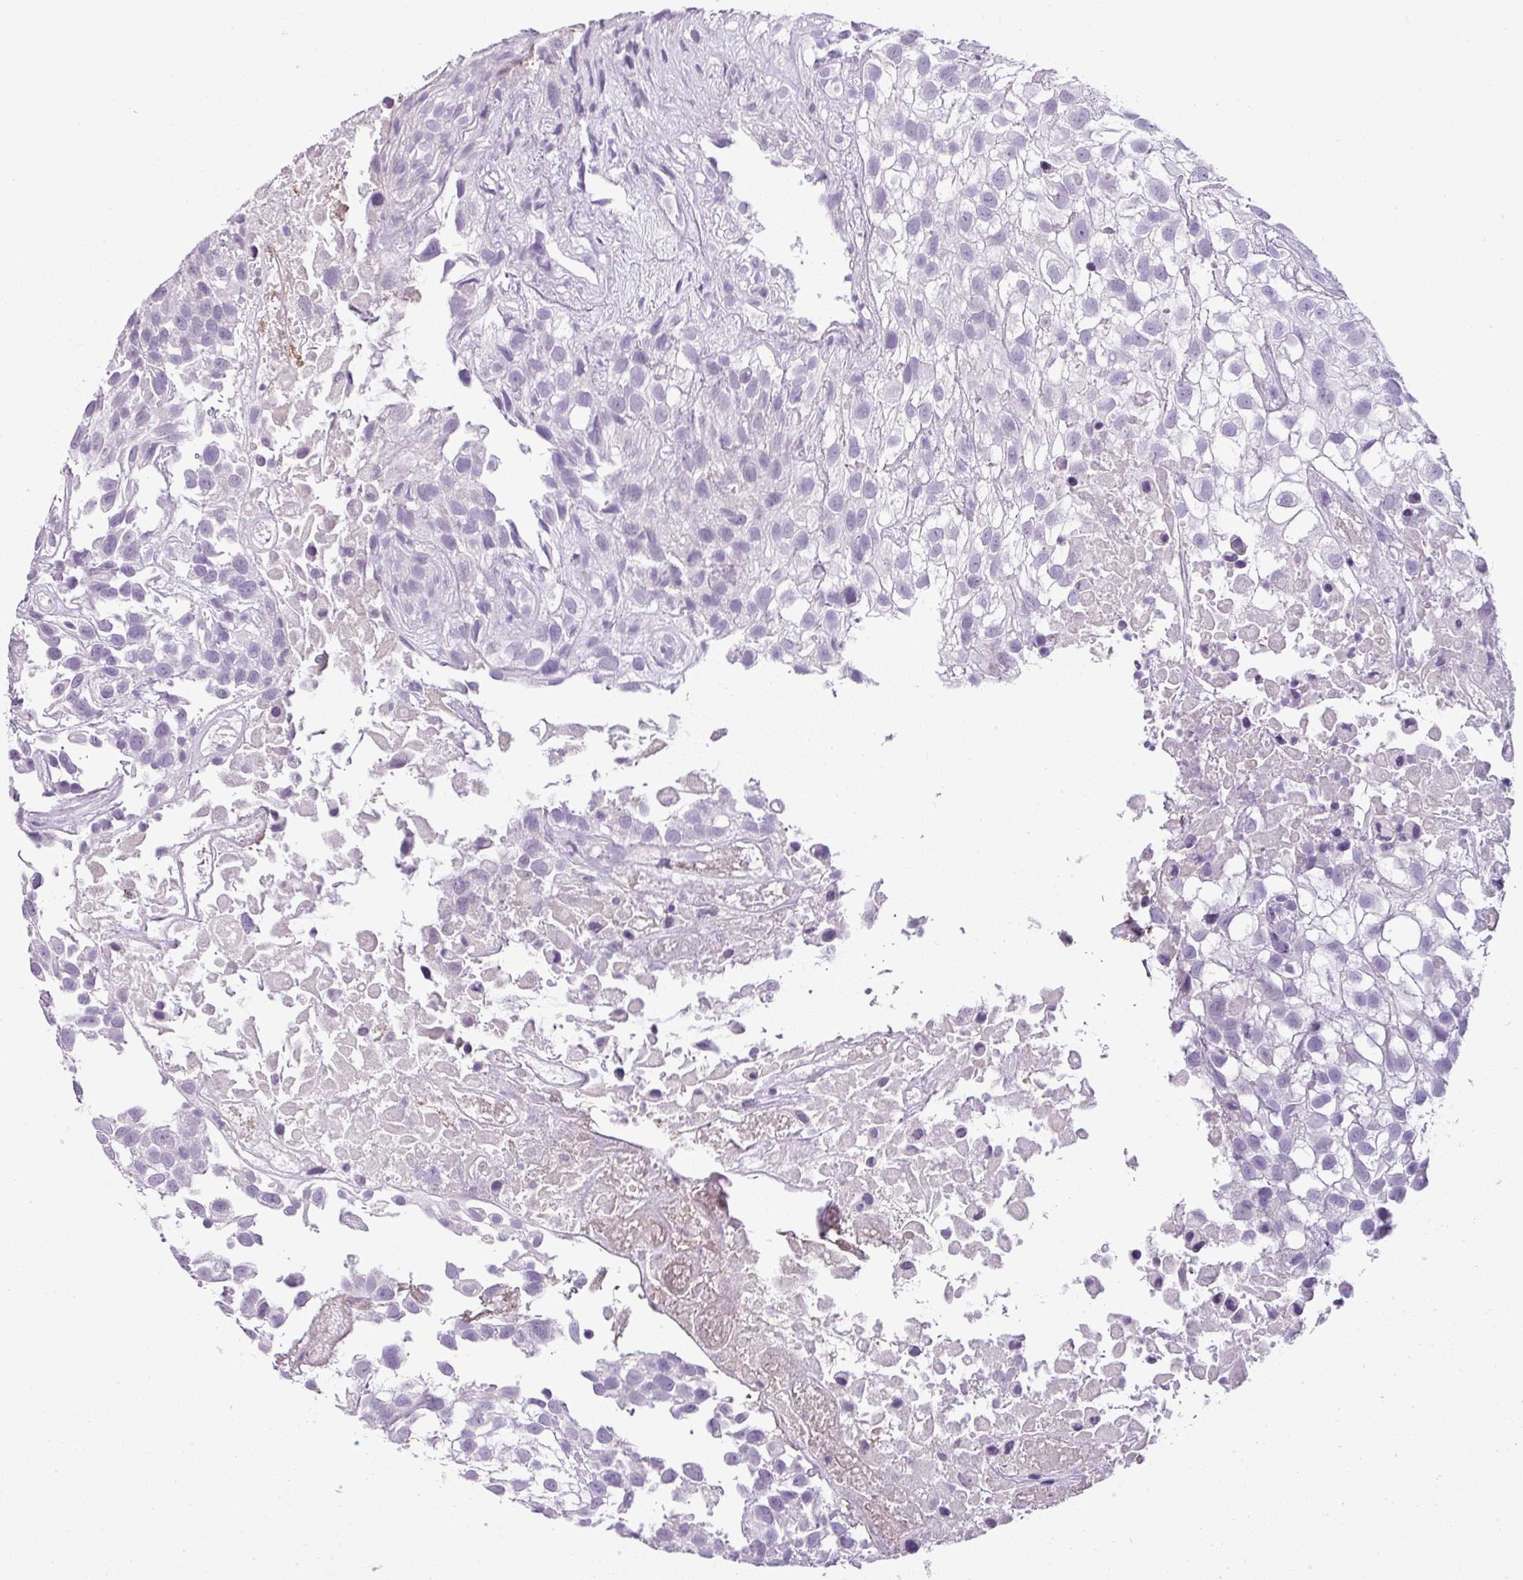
{"staining": {"intensity": "negative", "quantity": "none", "location": "none"}, "tissue": "urothelial cancer", "cell_type": "Tumor cells", "image_type": "cancer", "snomed": [{"axis": "morphology", "description": "Urothelial carcinoma, High grade"}, {"axis": "topography", "description": "Urinary bladder"}], "caption": "Immunohistochemical staining of human urothelial carcinoma (high-grade) shows no significant expression in tumor cells. (IHC, brightfield microscopy, high magnification).", "gene": "CDH16", "patient": {"sex": "male", "age": 56}}